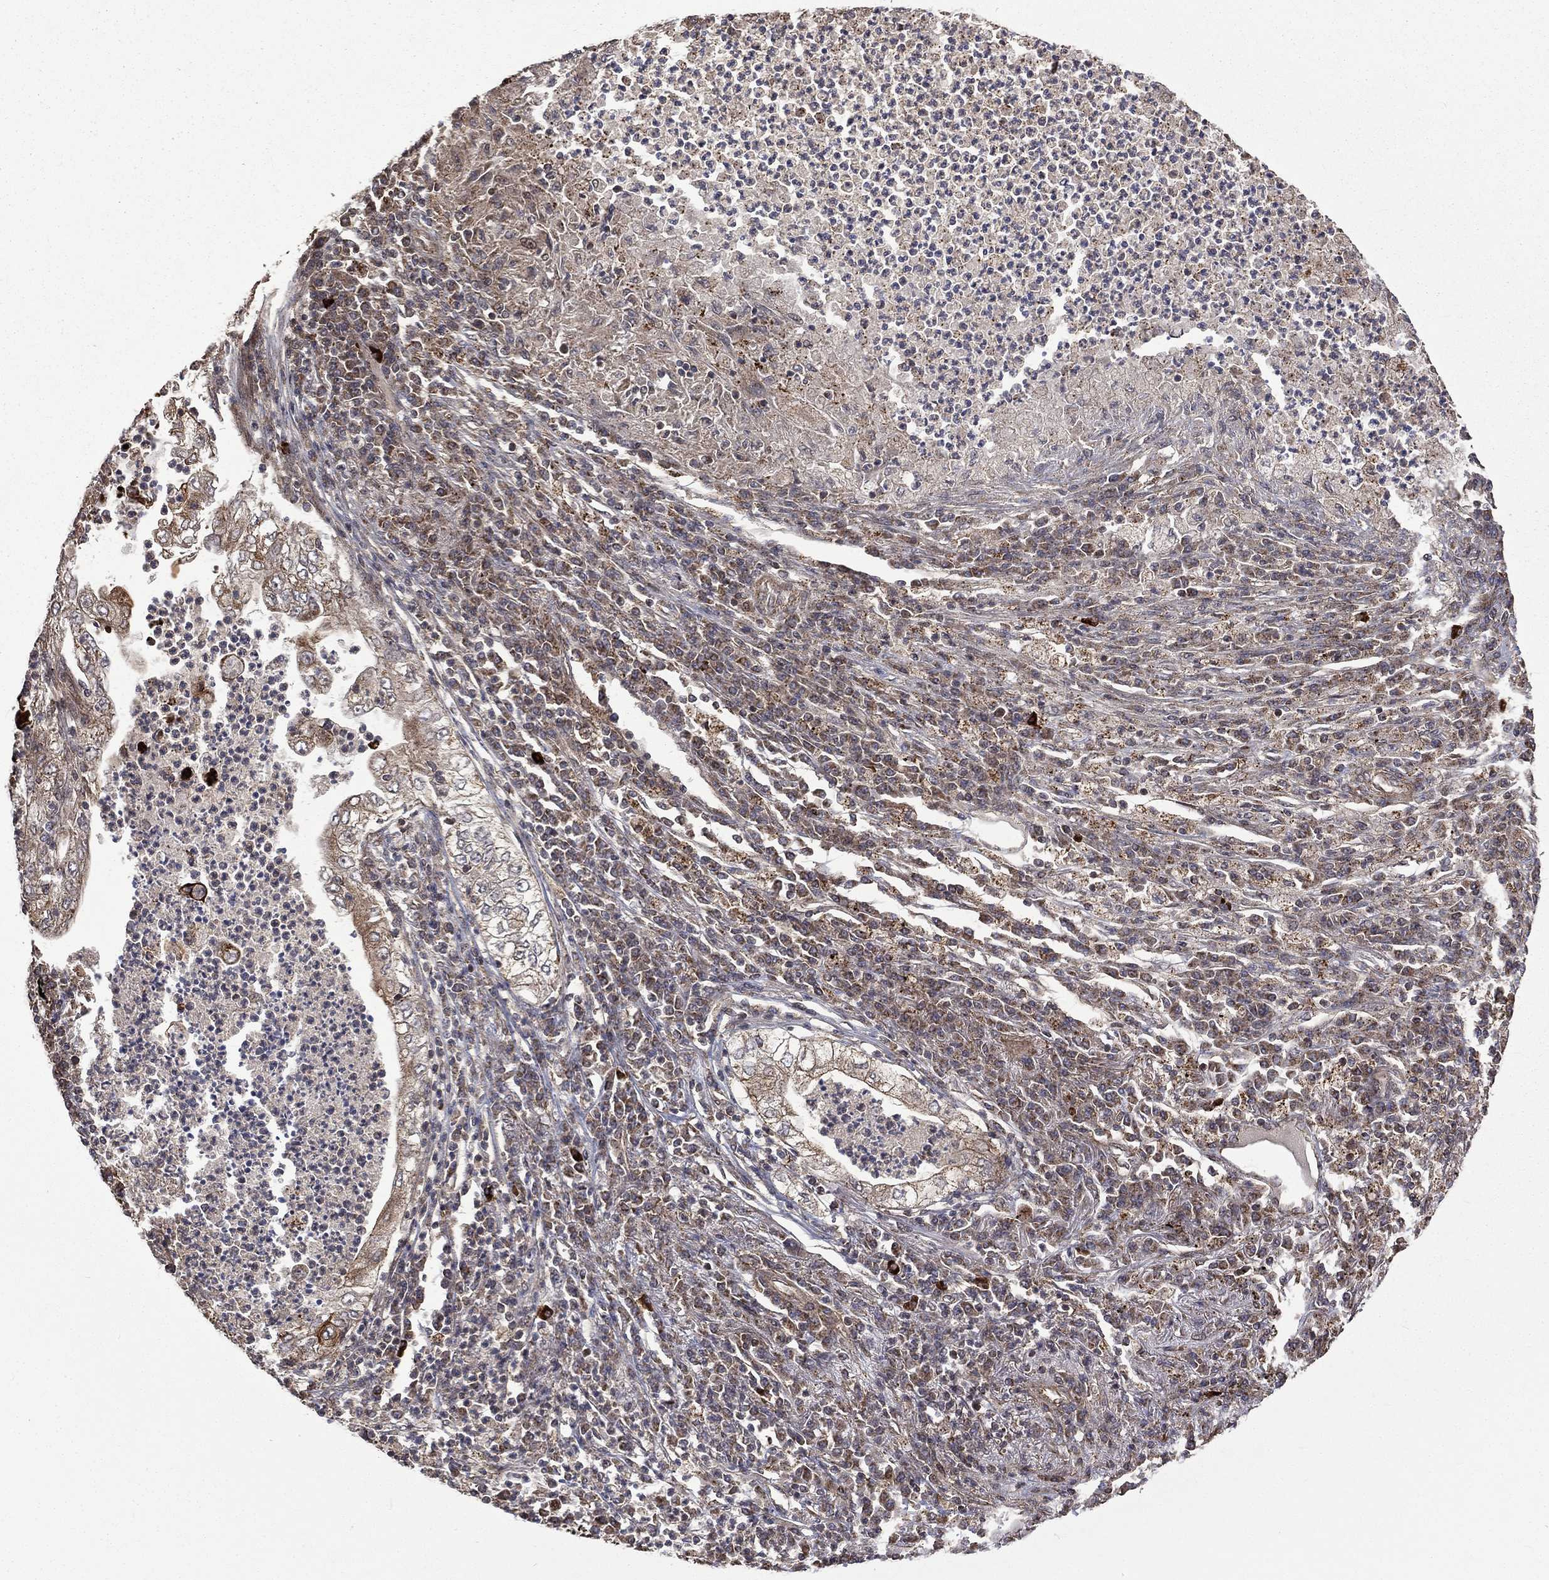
{"staining": {"intensity": "weak", "quantity": "<25%", "location": "cytoplasmic/membranous"}, "tissue": "lung cancer", "cell_type": "Tumor cells", "image_type": "cancer", "snomed": [{"axis": "morphology", "description": "Adenocarcinoma, NOS"}, {"axis": "topography", "description": "Lung"}], "caption": "An IHC histopathology image of lung adenocarcinoma is shown. There is no staining in tumor cells of lung adenocarcinoma.", "gene": "GIMAP6", "patient": {"sex": "female", "age": 73}}